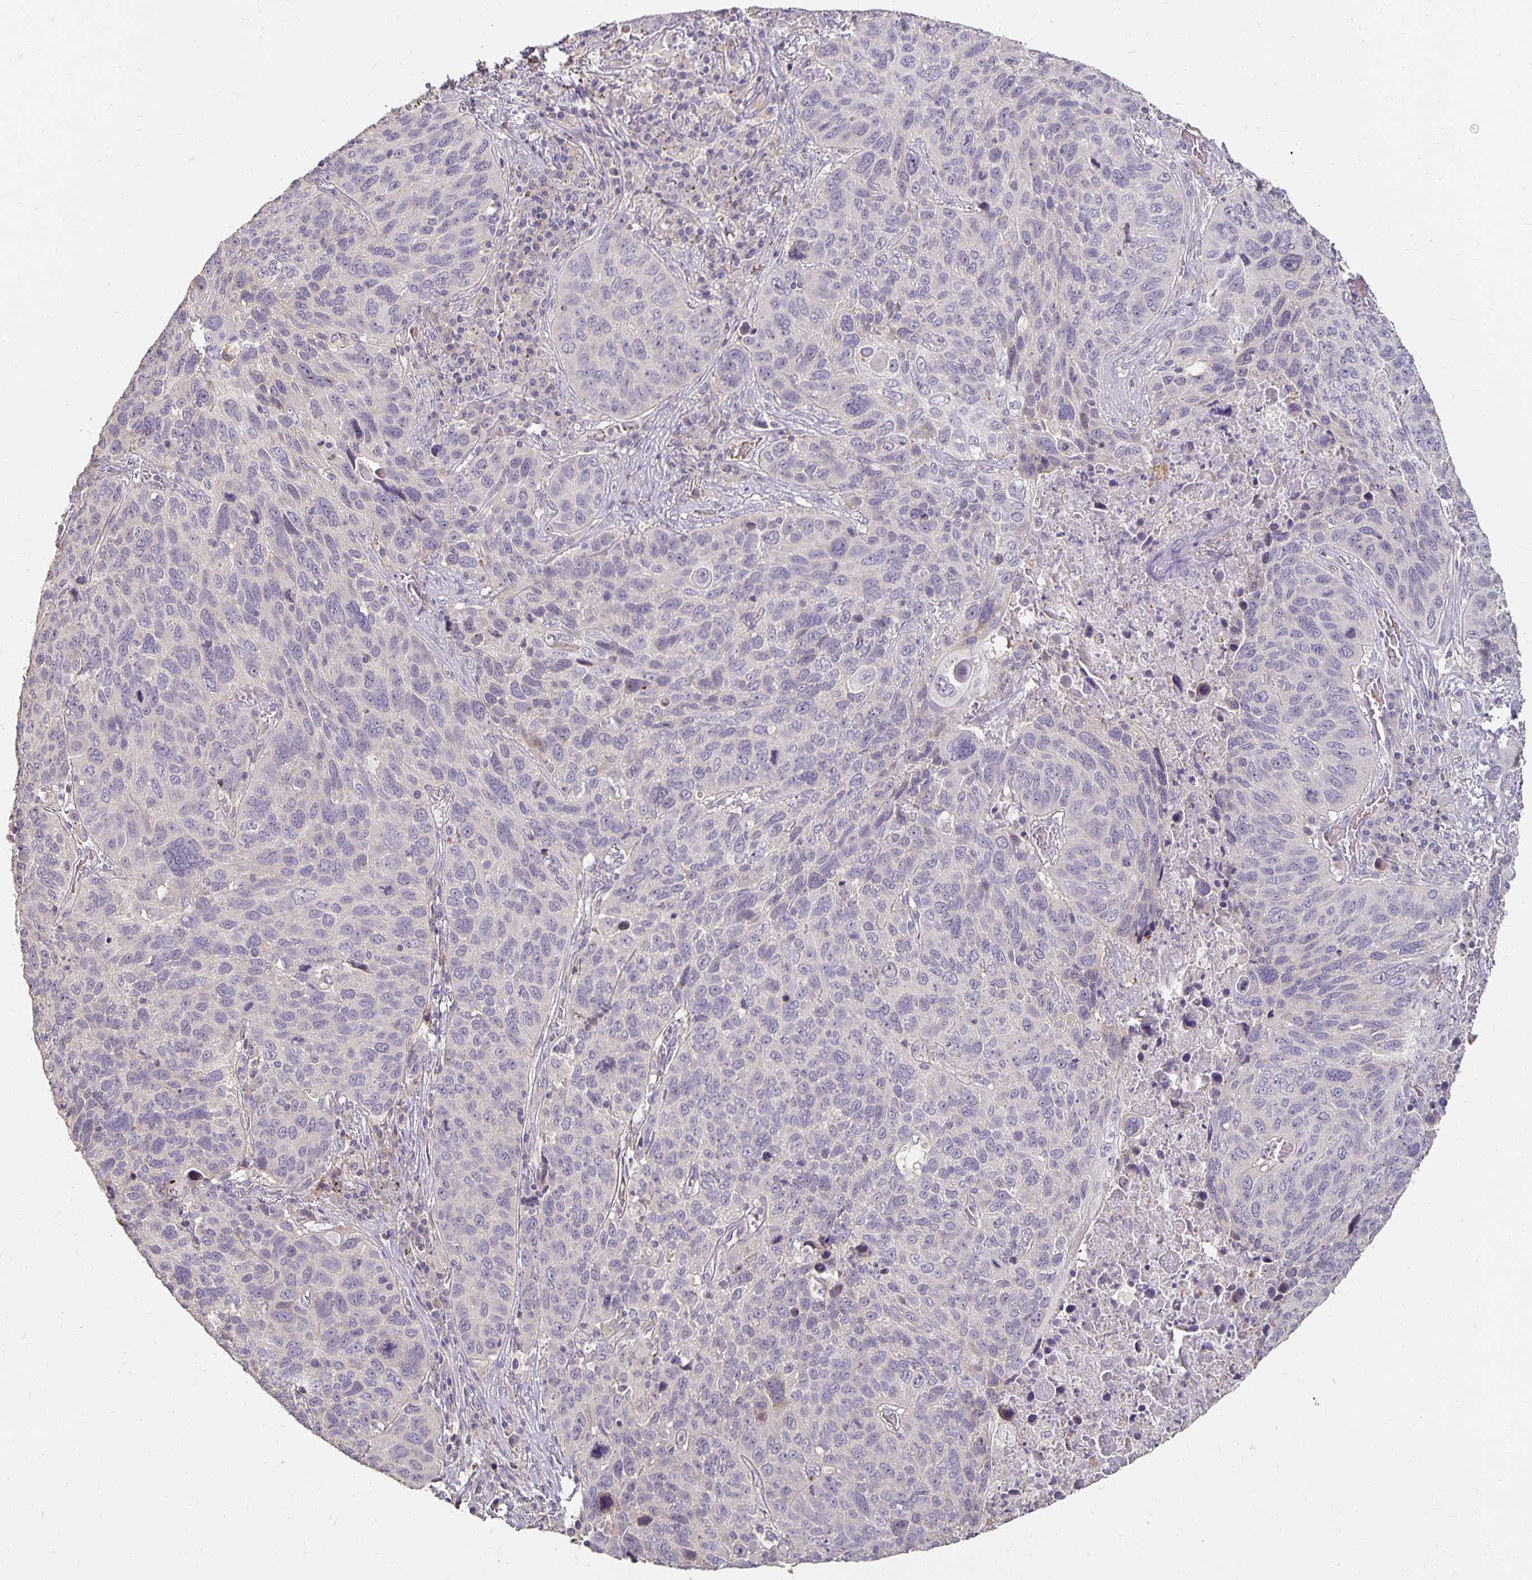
{"staining": {"intensity": "negative", "quantity": "none", "location": "none"}, "tissue": "lung cancer", "cell_type": "Tumor cells", "image_type": "cancer", "snomed": [{"axis": "morphology", "description": "Squamous cell carcinoma, NOS"}, {"axis": "topography", "description": "Lung"}], "caption": "This histopathology image is of squamous cell carcinoma (lung) stained with IHC to label a protein in brown with the nuclei are counter-stained blue. There is no expression in tumor cells.", "gene": "CST6", "patient": {"sex": "male", "age": 68}}